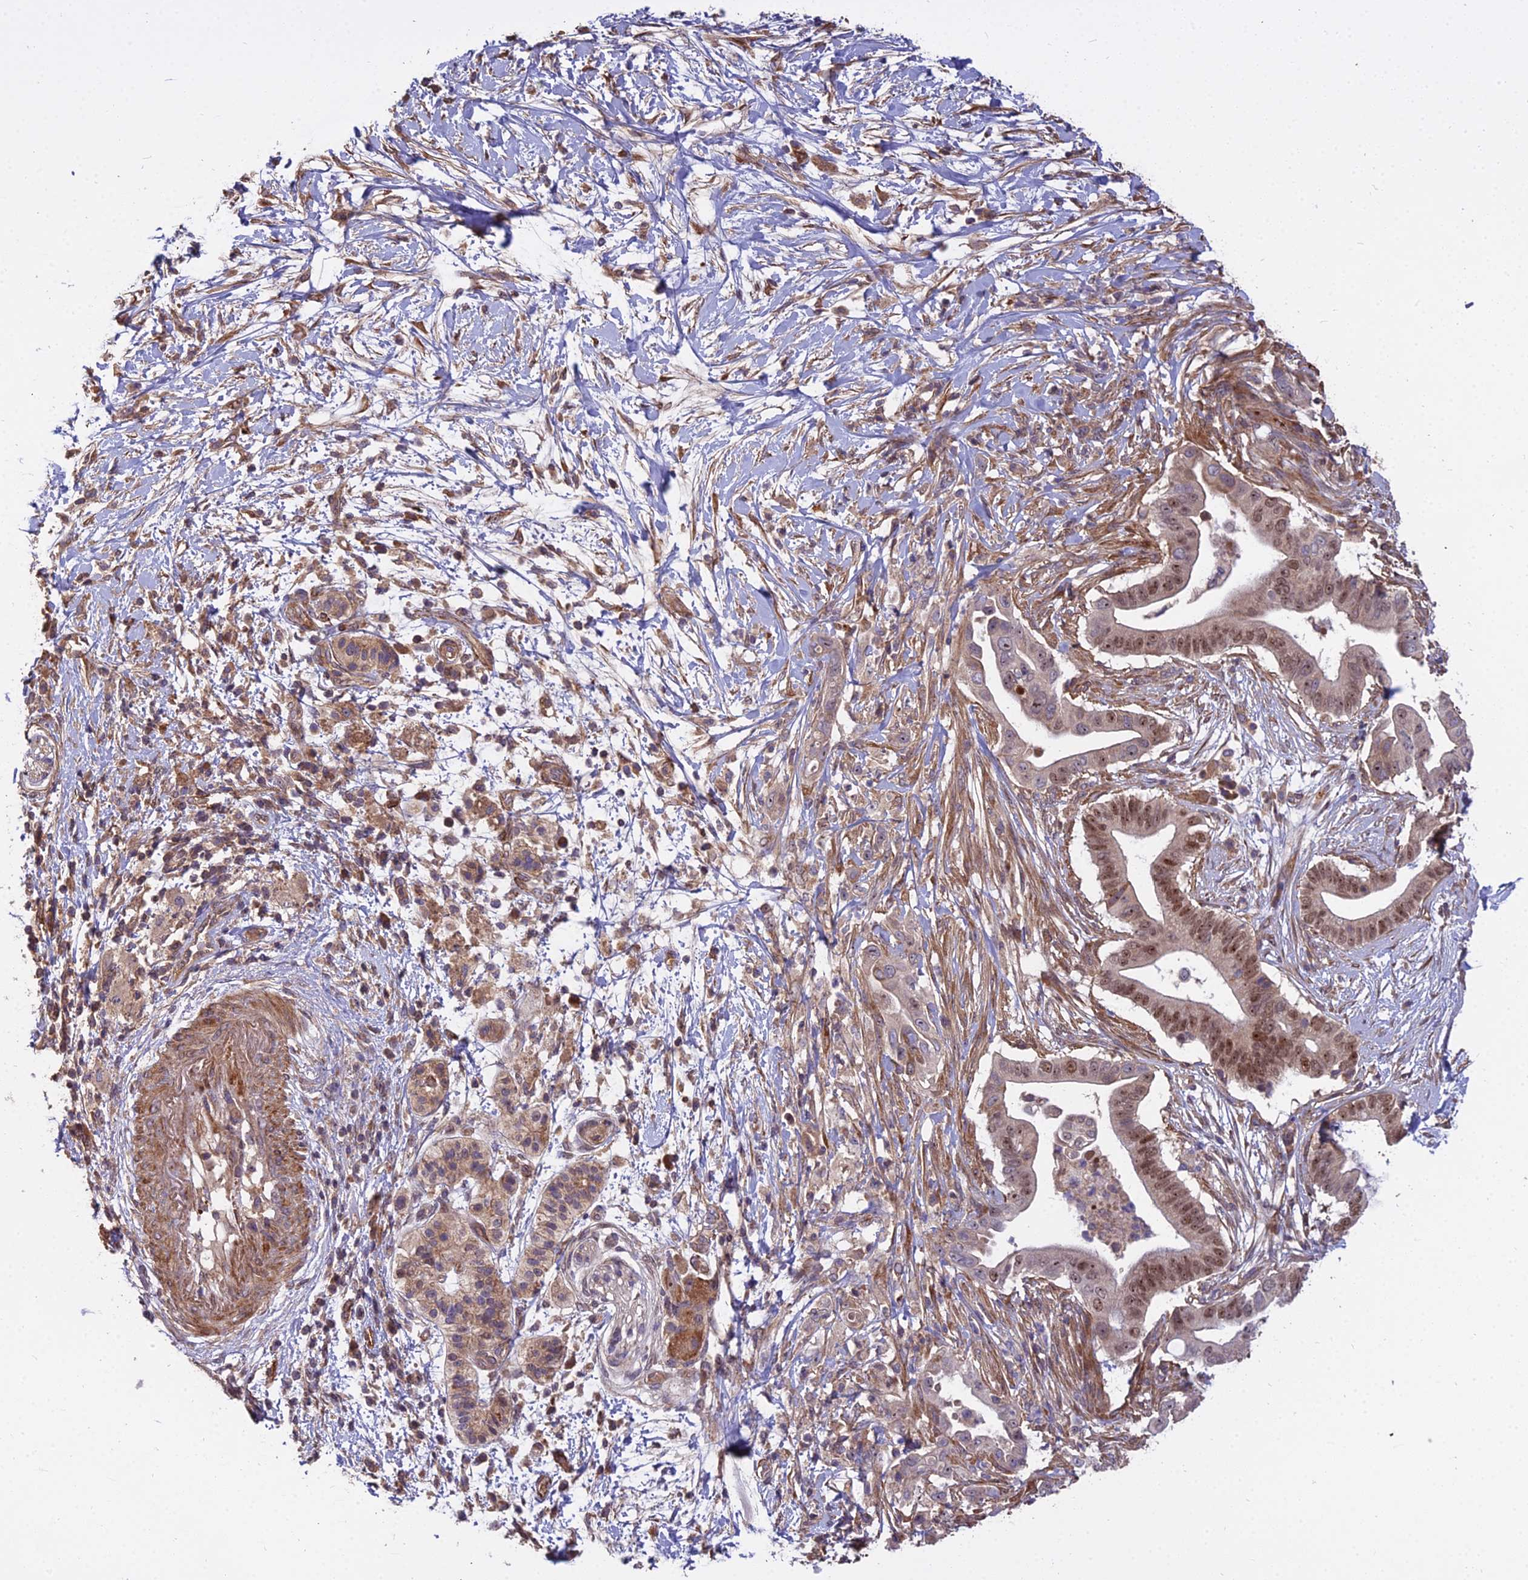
{"staining": {"intensity": "moderate", "quantity": ">75%", "location": "cytoplasmic/membranous,nuclear"}, "tissue": "pancreatic cancer", "cell_type": "Tumor cells", "image_type": "cancer", "snomed": [{"axis": "morphology", "description": "Adenocarcinoma, NOS"}, {"axis": "topography", "description": "Pancreas"}], "caption": "High-power microscopy captured an immunohistochemistry (IHC) micrograph of pancreatic cancer (adenocarcinoma), revealing moderate cytoplasmic/membranous and nuclear expression in approximately >75% of tumor cells.", "gene": "TCEA3", "patient": {"sex": "male", "age": 68}}